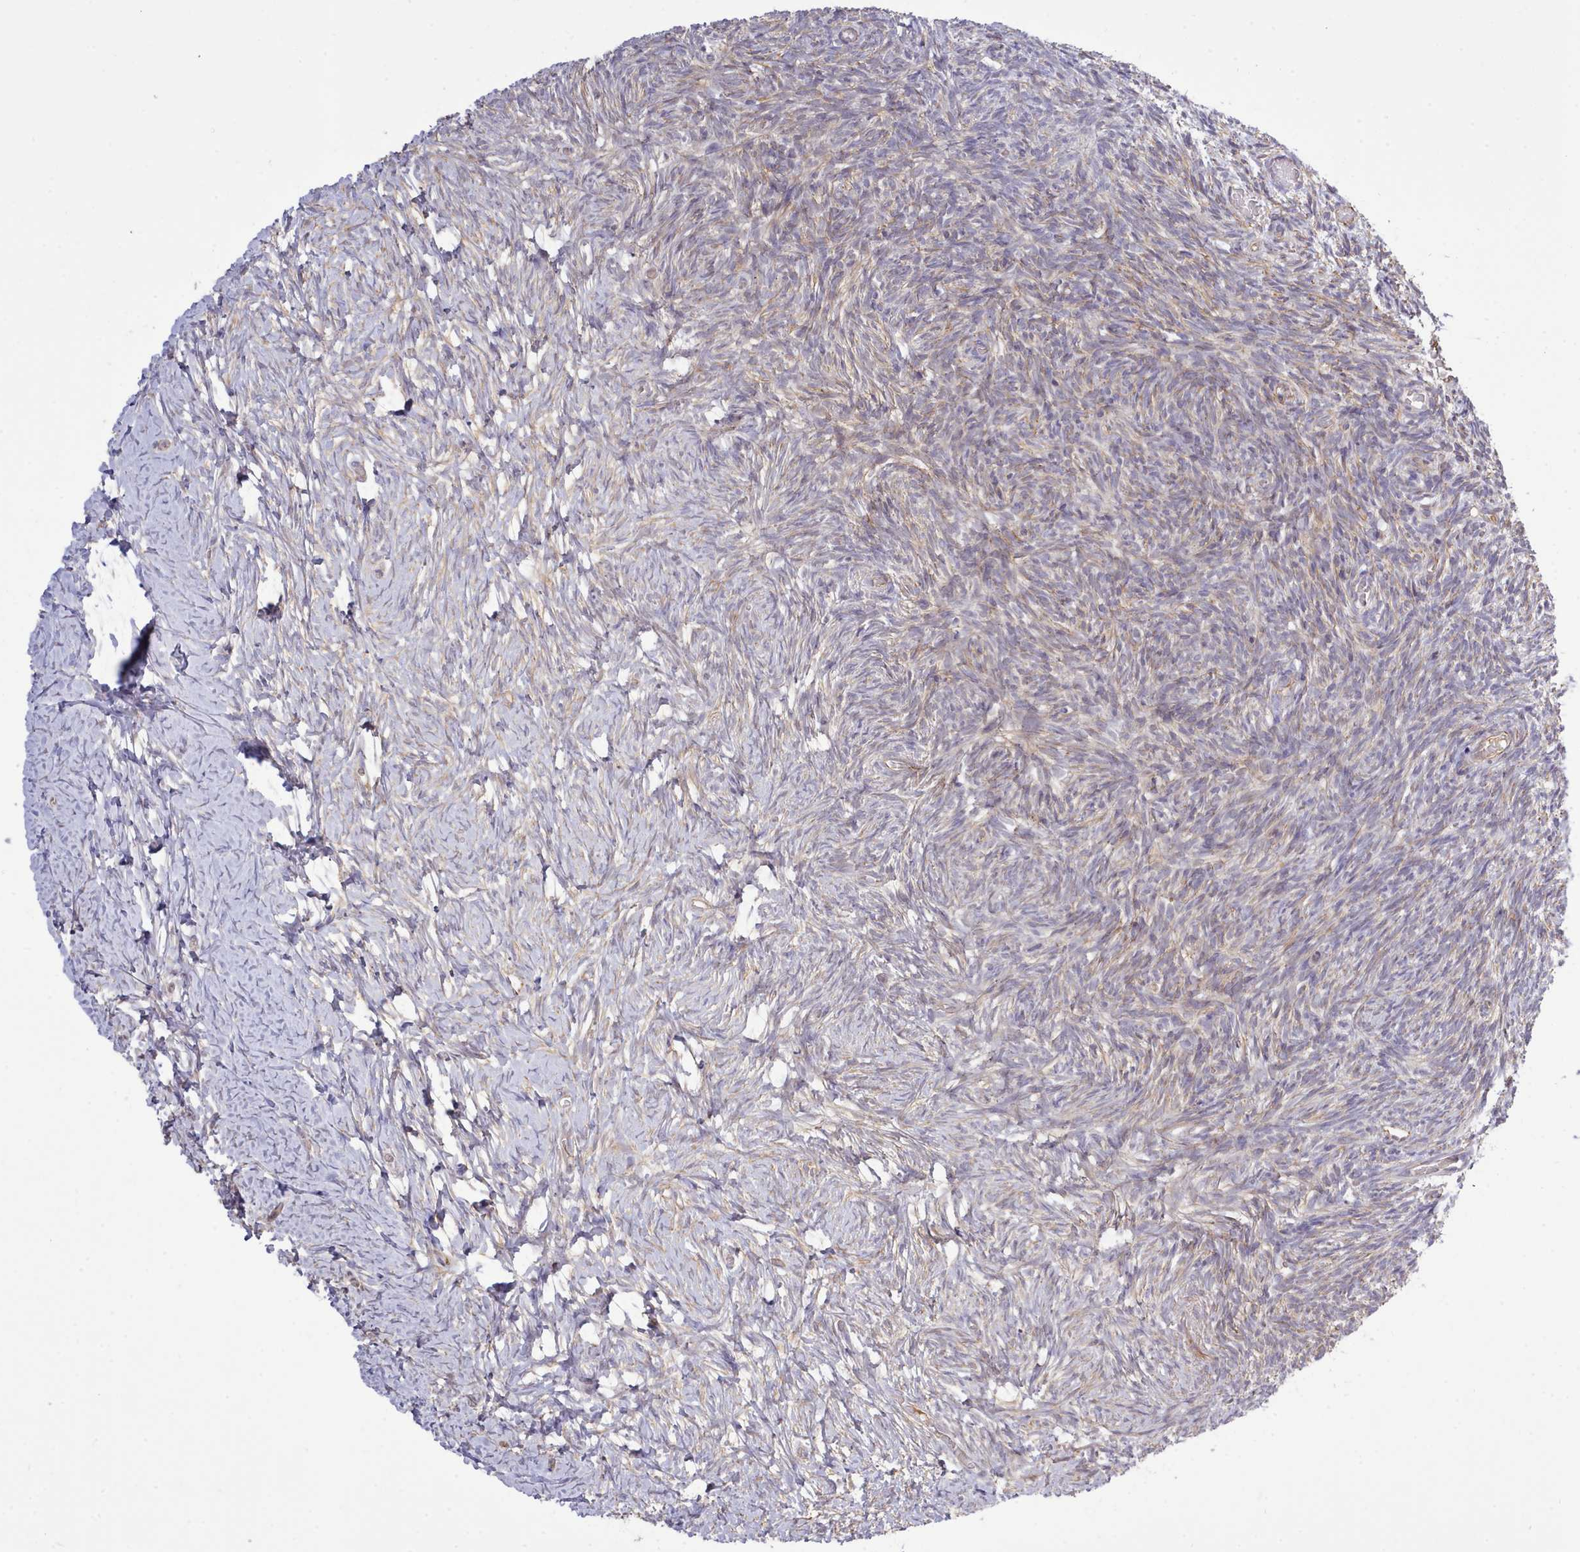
{"staining": {"intensity": "weak", "quantity": "25%-75%", "location": "cytoplasmic/membranous"}, "tissue": "ovary", "cell_type": "Ovarian stroma cells", "image_type": "normal", "snomed": [{"axis": "morphology", "description": "Normal tissue, NOS"}, {"axis": "topography", "description": "Ovary"}], "caption": "The photomicrograph displays immunohistochemical staining of normal ovary. There is weak cytoplasmic/membranous expression is appreciated in about 25%-75% of ovarian stroma cells. (DAB IHC, brown staining for protein, blue staining for nuclei).", "gene": "ZC3H13", "patient": {"sex": "female", "age": 39}}